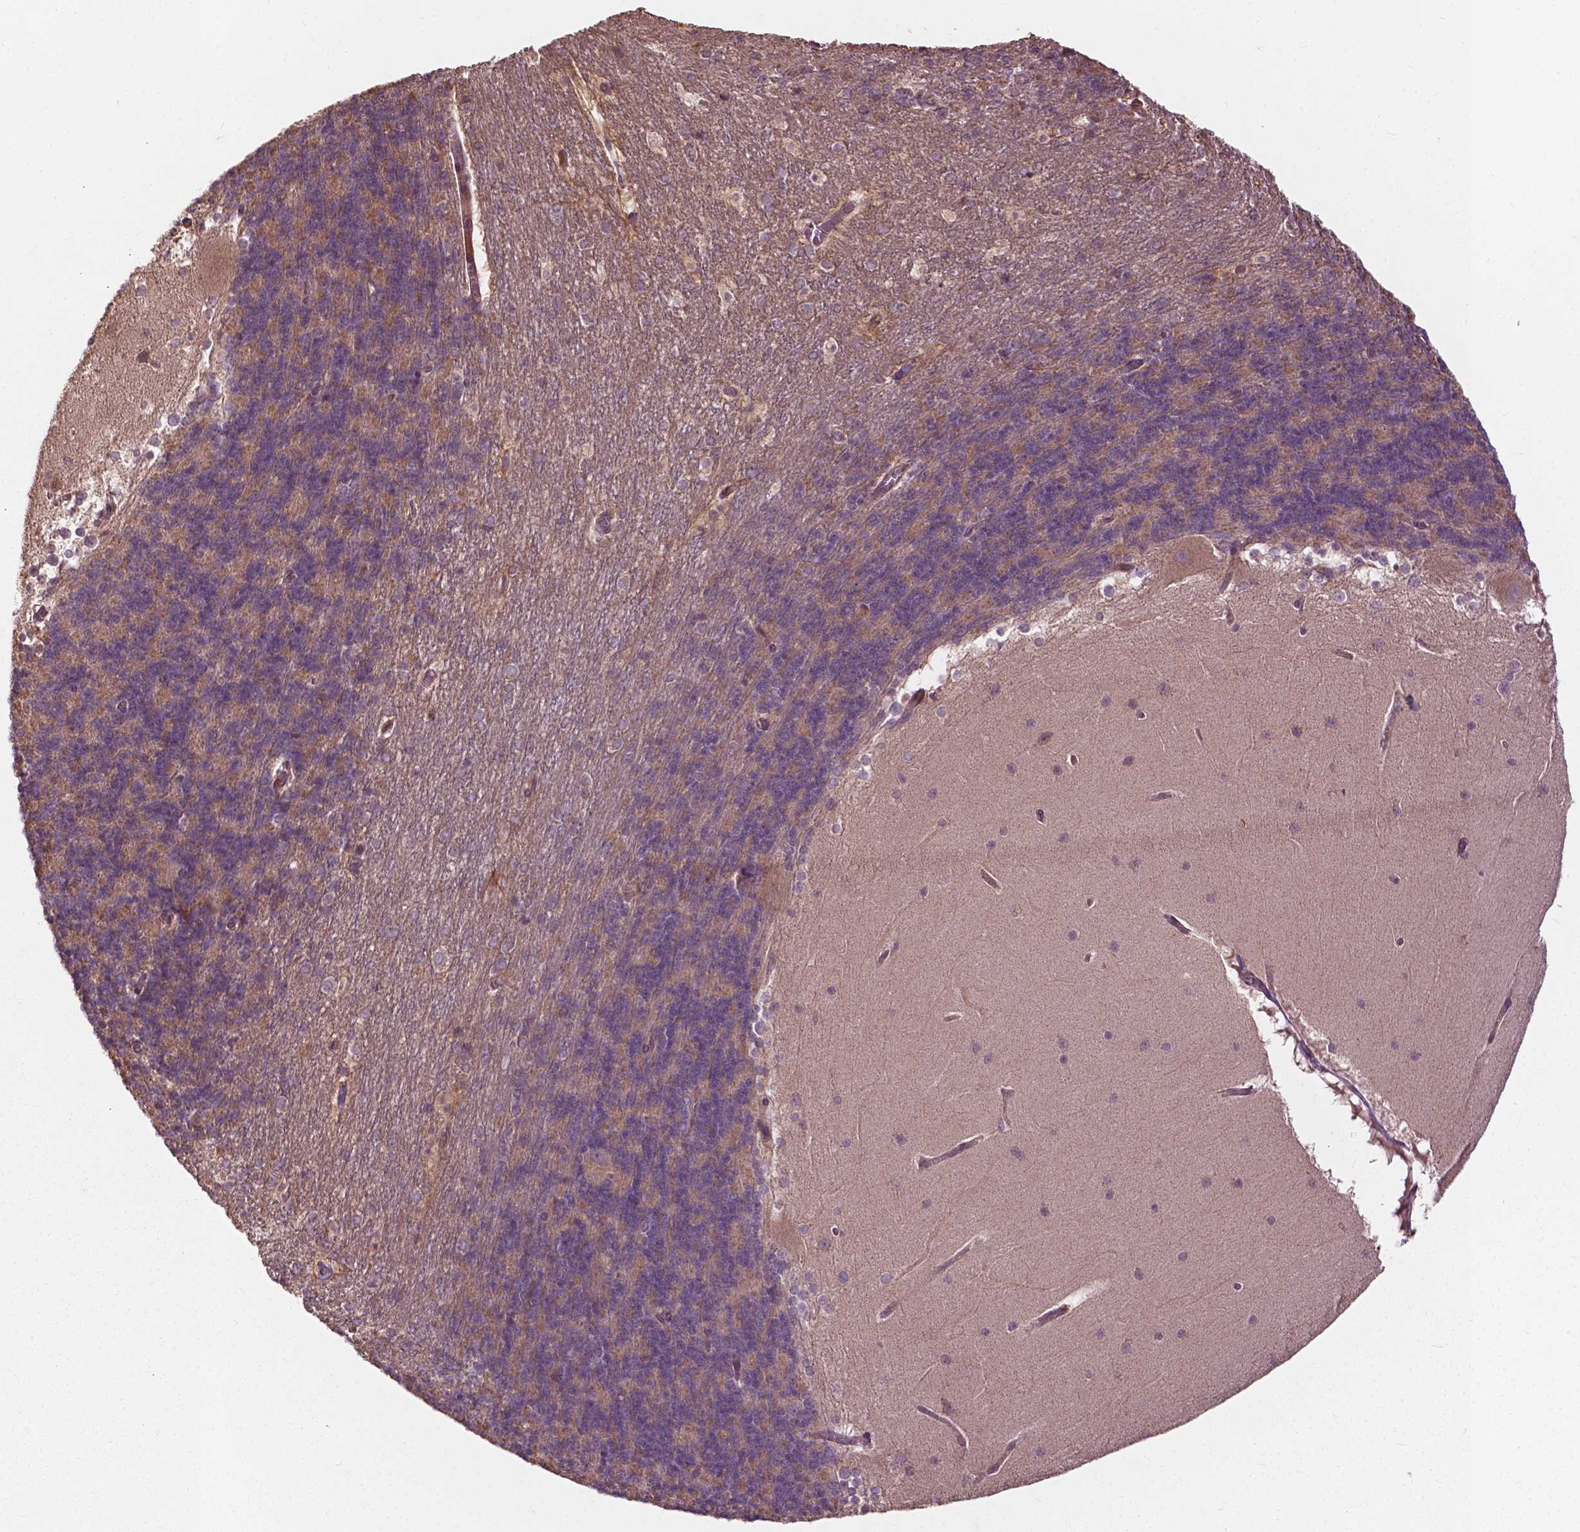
{"staining": {"intensity": "weak", "quantity": "25%-75%", "location": "cytoplasmic/membranous"}, "tissue": "cerebellum", "cell_type": "Cells in granular layer", "image_type": "normal", "snomed": [{"axis": "morphology", "description": "Normal tissue, NOS"}, {"axis": "topography", "description": "Cerebellum"}], "caption": "Brown immunohistochemical staining in unremarkable cerebellum displays weak cytoplasmic/membranous expression in approximately 25%-75% of cells in granular layer. (Stains: DAB (3,3'-diaminobenzidine) in brown, nuclei in blue, Microscopy: brightfield microscopy at high magnification).", "gene": "CDC42BPA", "patient": {"sex": "female", "age": 19}}